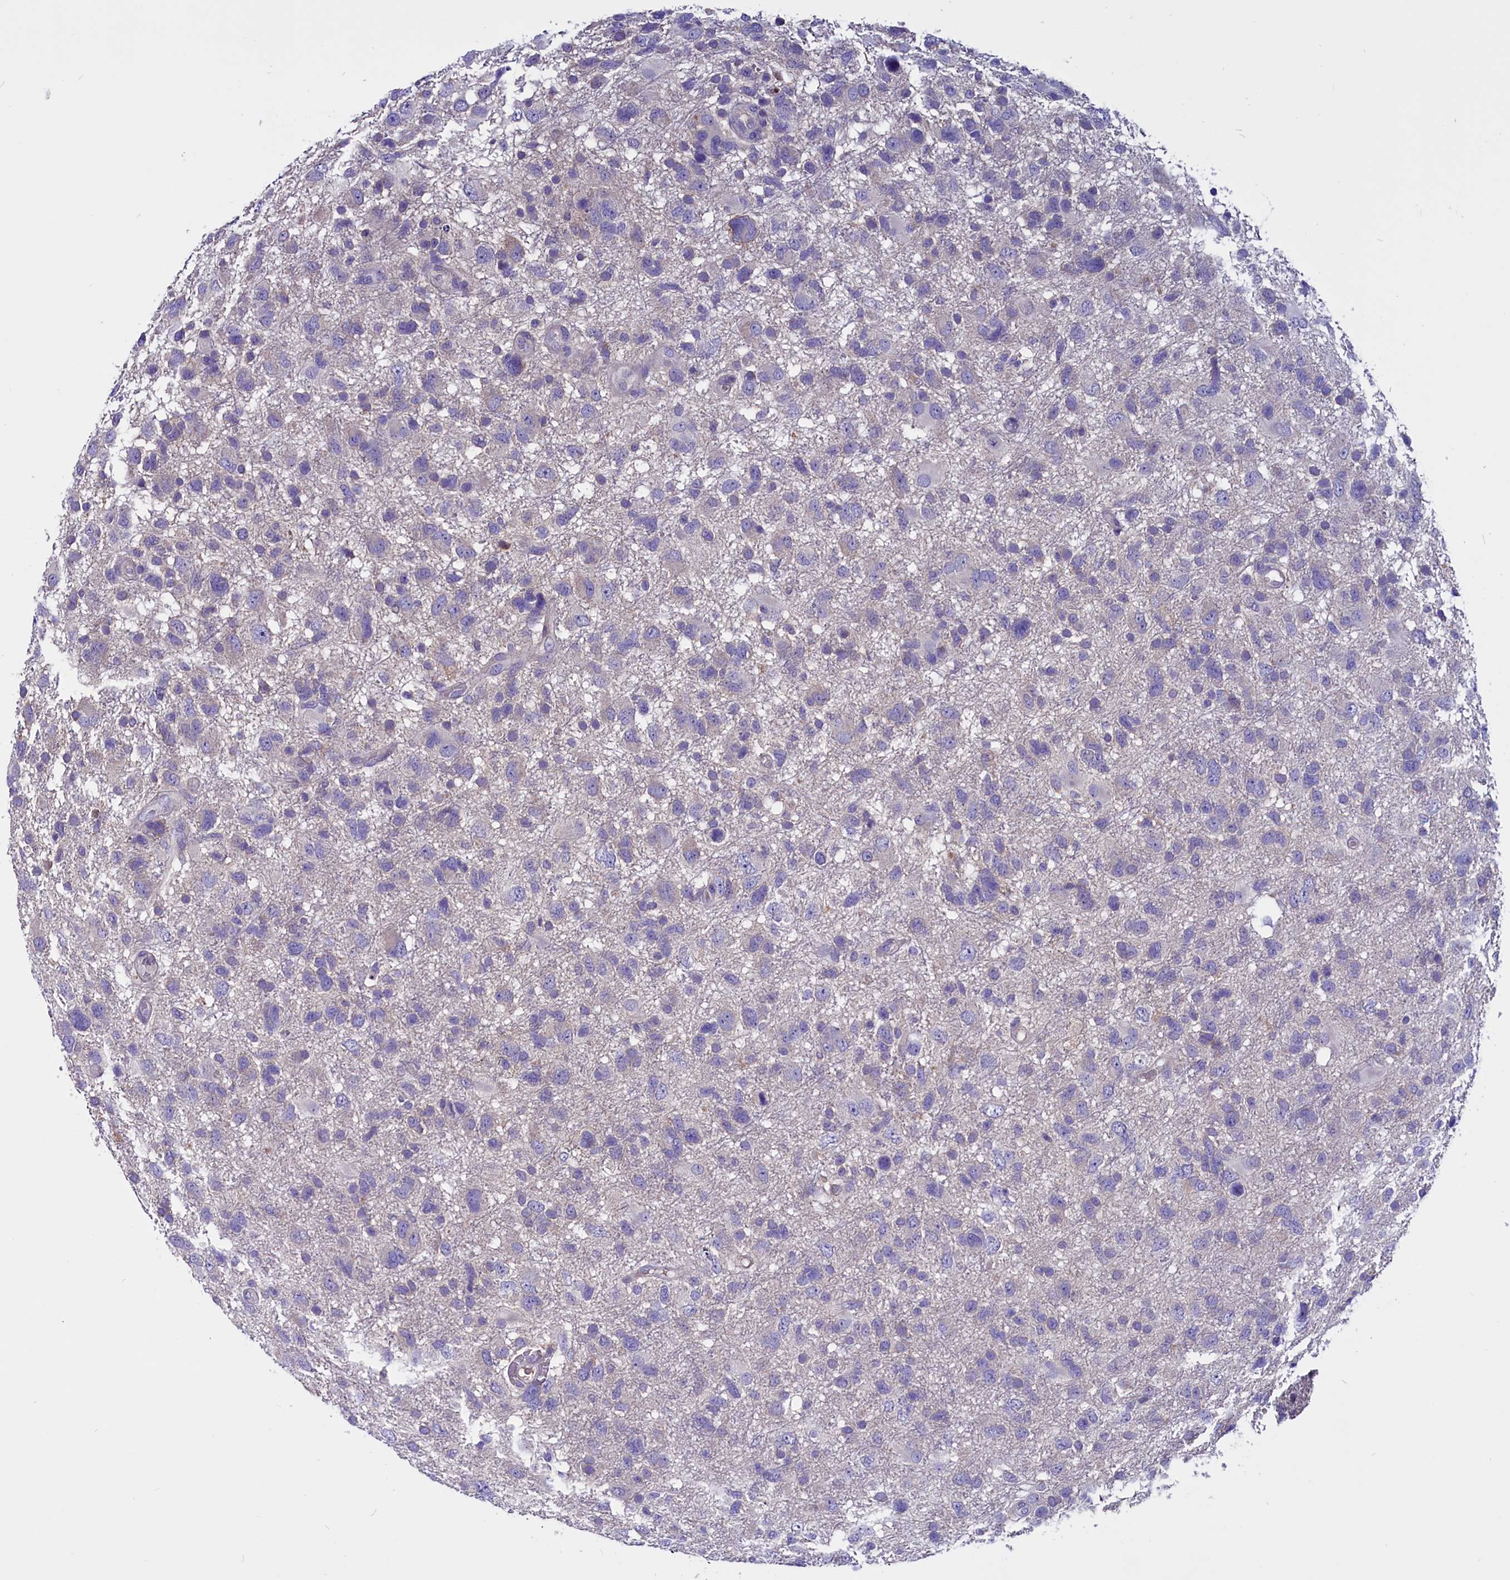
{"staining": {"intensity": "negative", "quantity": "none", "location": "none"}, "tissue": "glioma", "cell_type": "Tumor cells", "image_type": "cancer", "snomed": [{"axis": "morphology", "description": "Glioma, malignant, High grade"}, {"axis": "topography", "description": "Brain"}], "caption": "DAB immunohistochemical staining of high-grade glioma (malignant) displays no significant positivity in tumor cells.", "gene": "CCBE1", "patient": {"sex": "male", "age": 61}}